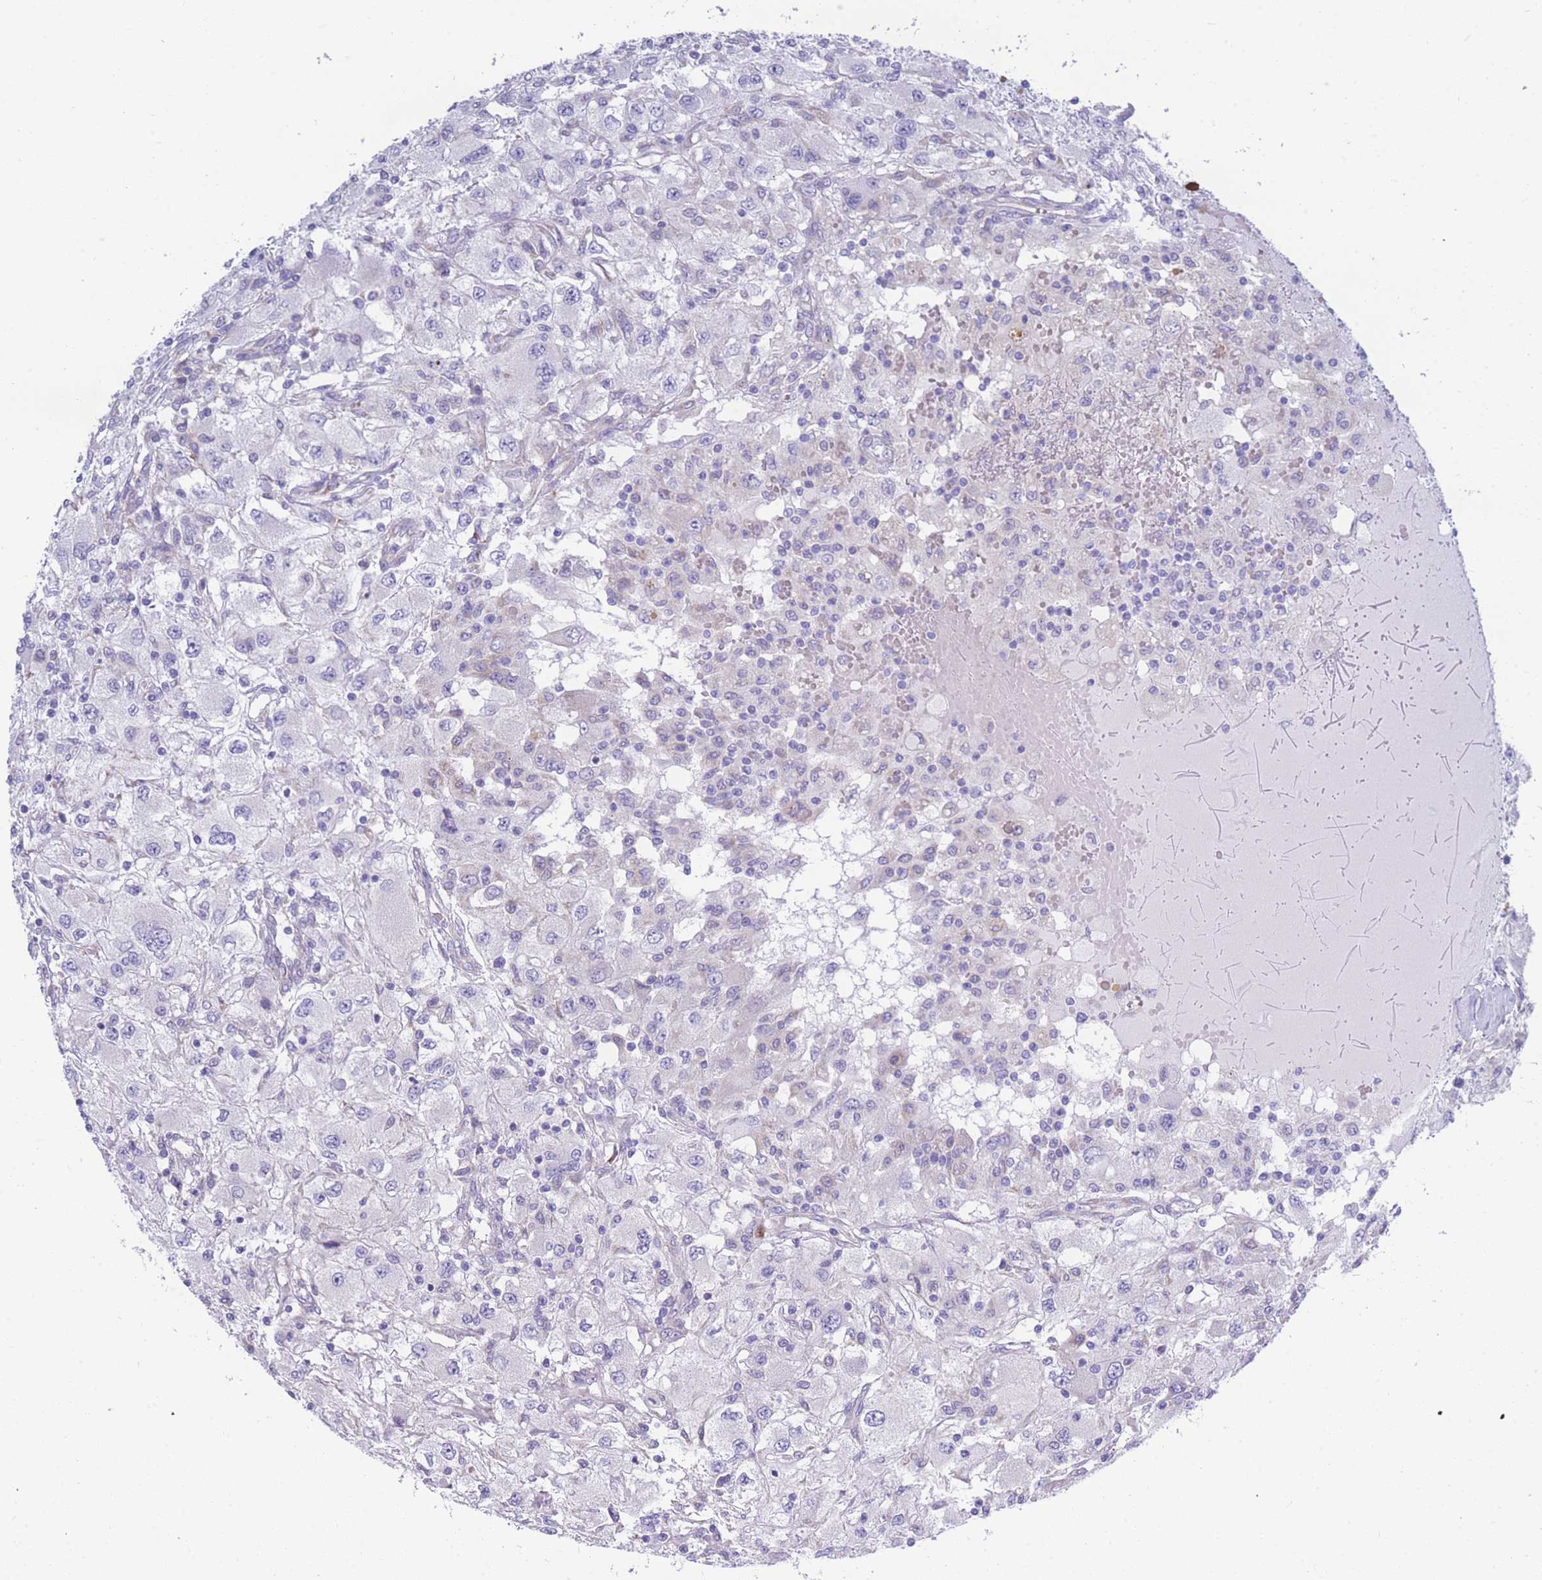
{"staining": {"intensity": "negative", "quantity": "none", "location": "none"}, "tissue": "renal cancer", "cell_type": "Tumor cells", "image_type": "cancer", "snomed": [{"axis": "morphology", "description": "Adenocarcinoma, NOS"}, {"axis": "topography", "description": "Kidney"}], "caption": "The photomicrograph exhibits no significant positivity in tumor cells of renal adenocarcinoma.", "gene": "XKR8", "patient": {"sex": "female", "age": 67}}